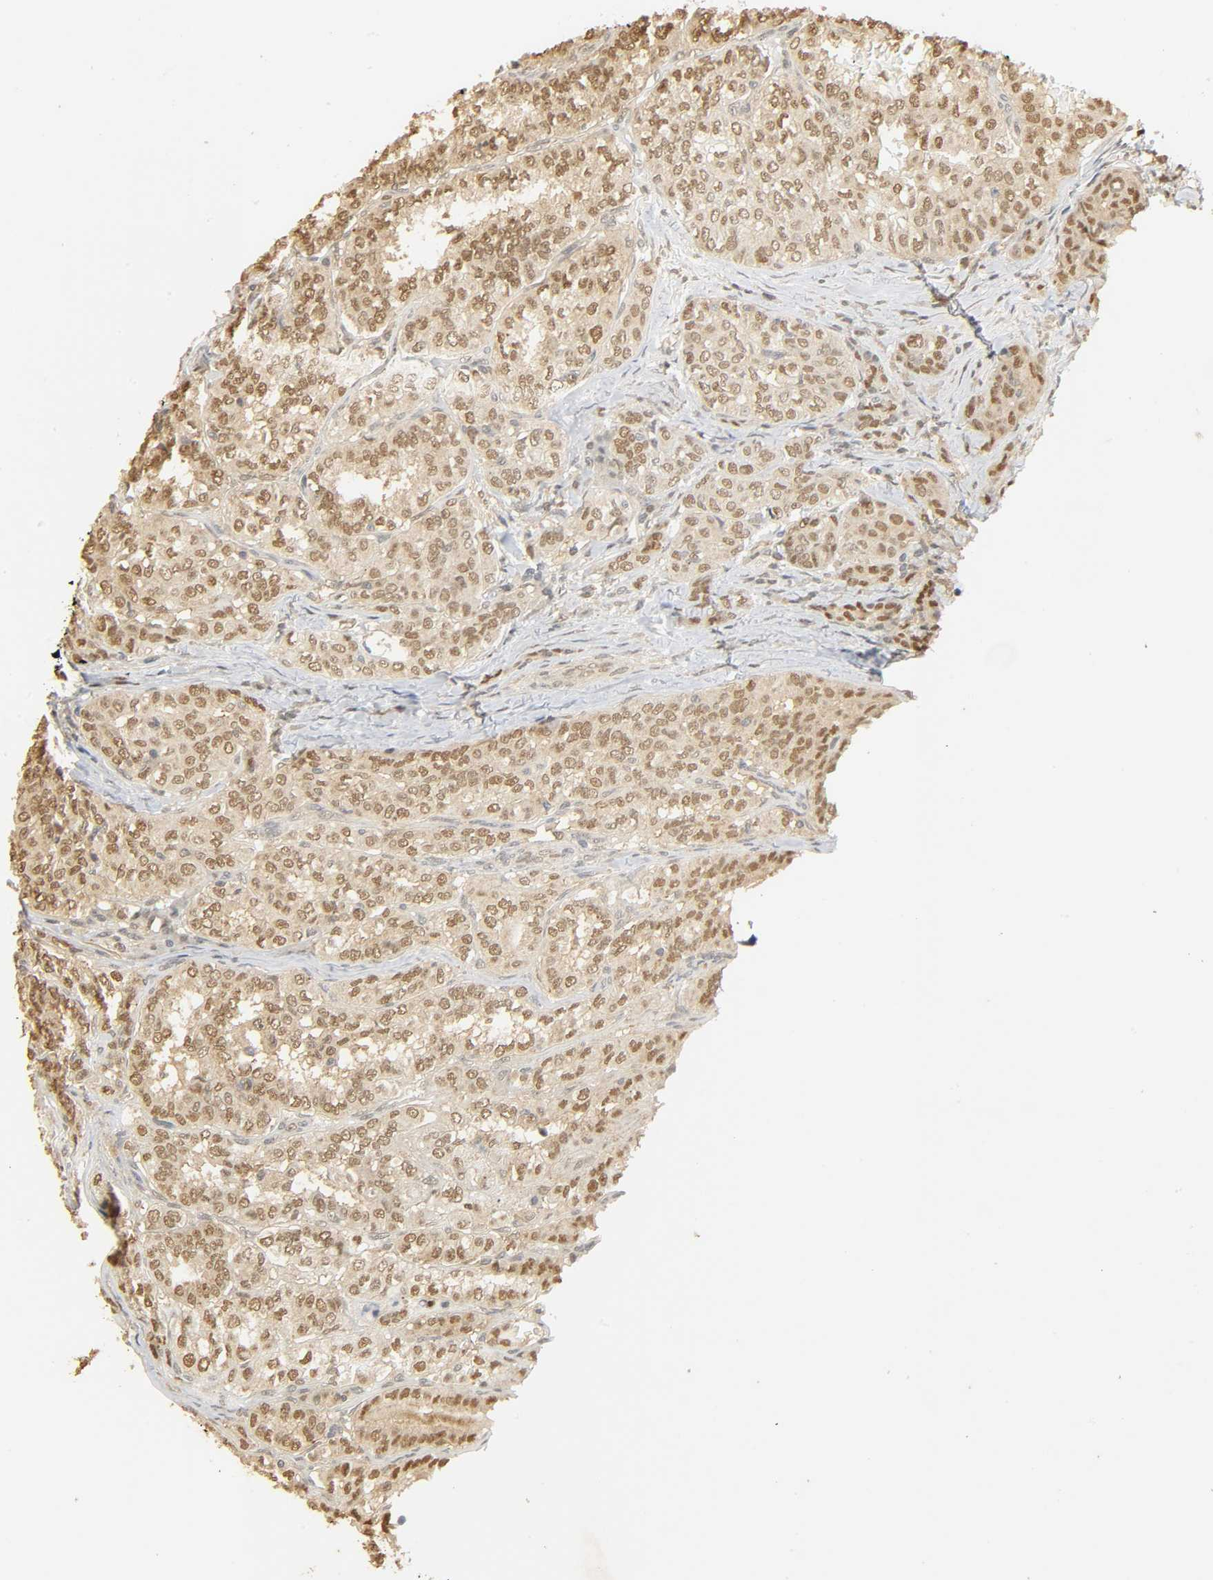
{"staining": {"intensity": "moderate", "quantity": ">75%", "location": "nuclear"}, "tissue": "thyroid cancer", "cell_type": "Tumor cells", "image_type": "cancer", "snomed": [{"axis": "morphology", "description": "Papillary adenocarcinoma, NOS"}, {"axis": "topography", "description": "Thyroid gland"}], "caption": "Immunohistochemistry (IHC) (DAB) staining of human thyroid cancer shows moderate nuclear protein expression in about >75% of tumor cells.", "gene": "ZFPM2", "patient": {"sex": "female", "age": 30}}